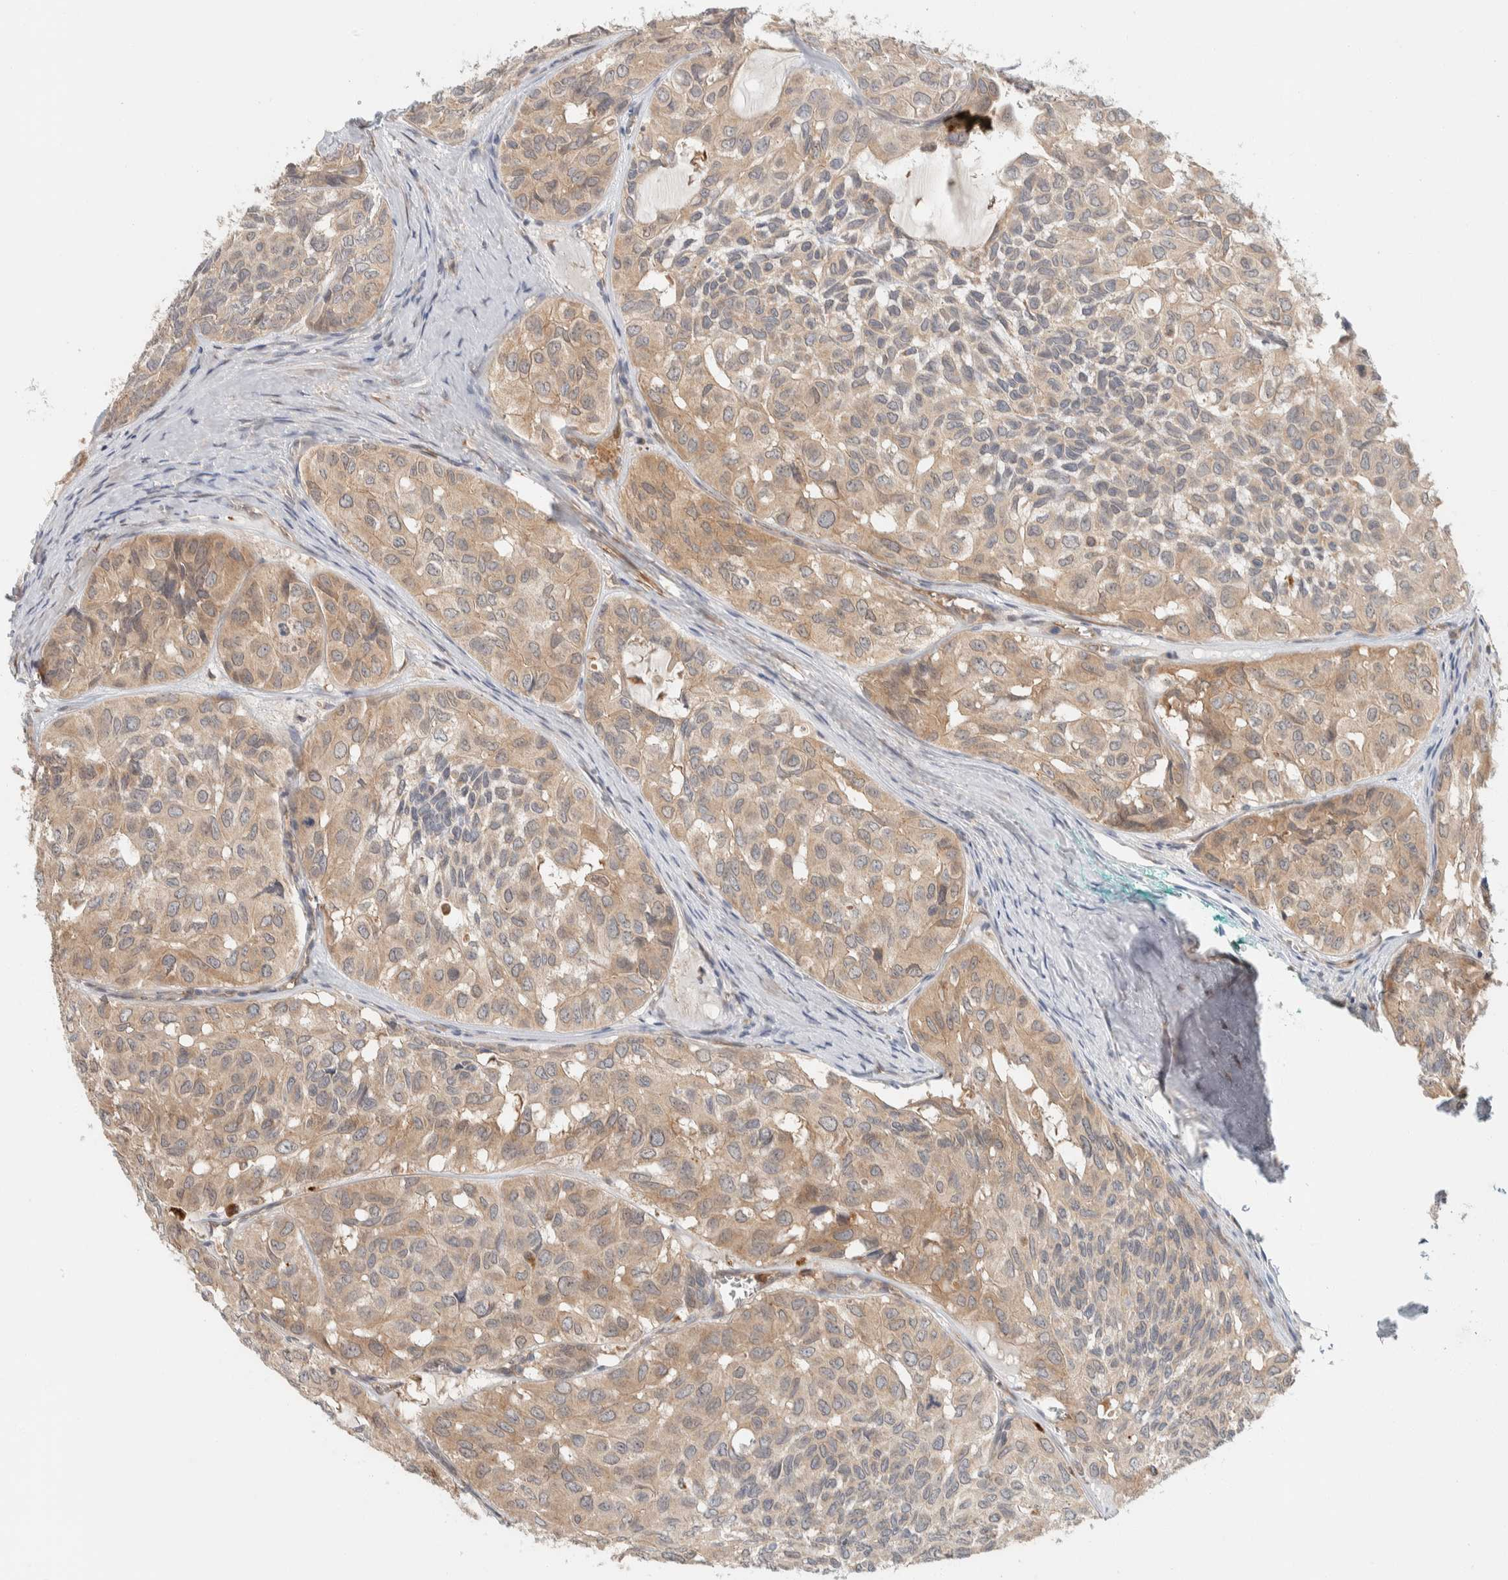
{"staining": {"intensity": "moderate", "quantity": ">75%", "location": "cytoplasmic/membranous"}, "tissue": "head and neck cancer", "cell_type": "Tumor cells", "image_type": "cancer", "snomed": [{"axis": "morphology", "description": "Adenocarcinoma, NOS"}, {"axis": "topography", "description": "Salivary gland, NOS"}, {"axis": "topography", "description": "Head-Neck"}], "caption": "Protein staining of head and neck adenocarcinoma tissue displays moderate cytoplasmic/membranous staining in approximately >75% of tumor cells. (DAB (3,3'-diaminobenzidine) IHC with brightfield microscopy, high magnification).", "gene": "GCLM", "patient": {"sex": "female", "age": 76}}